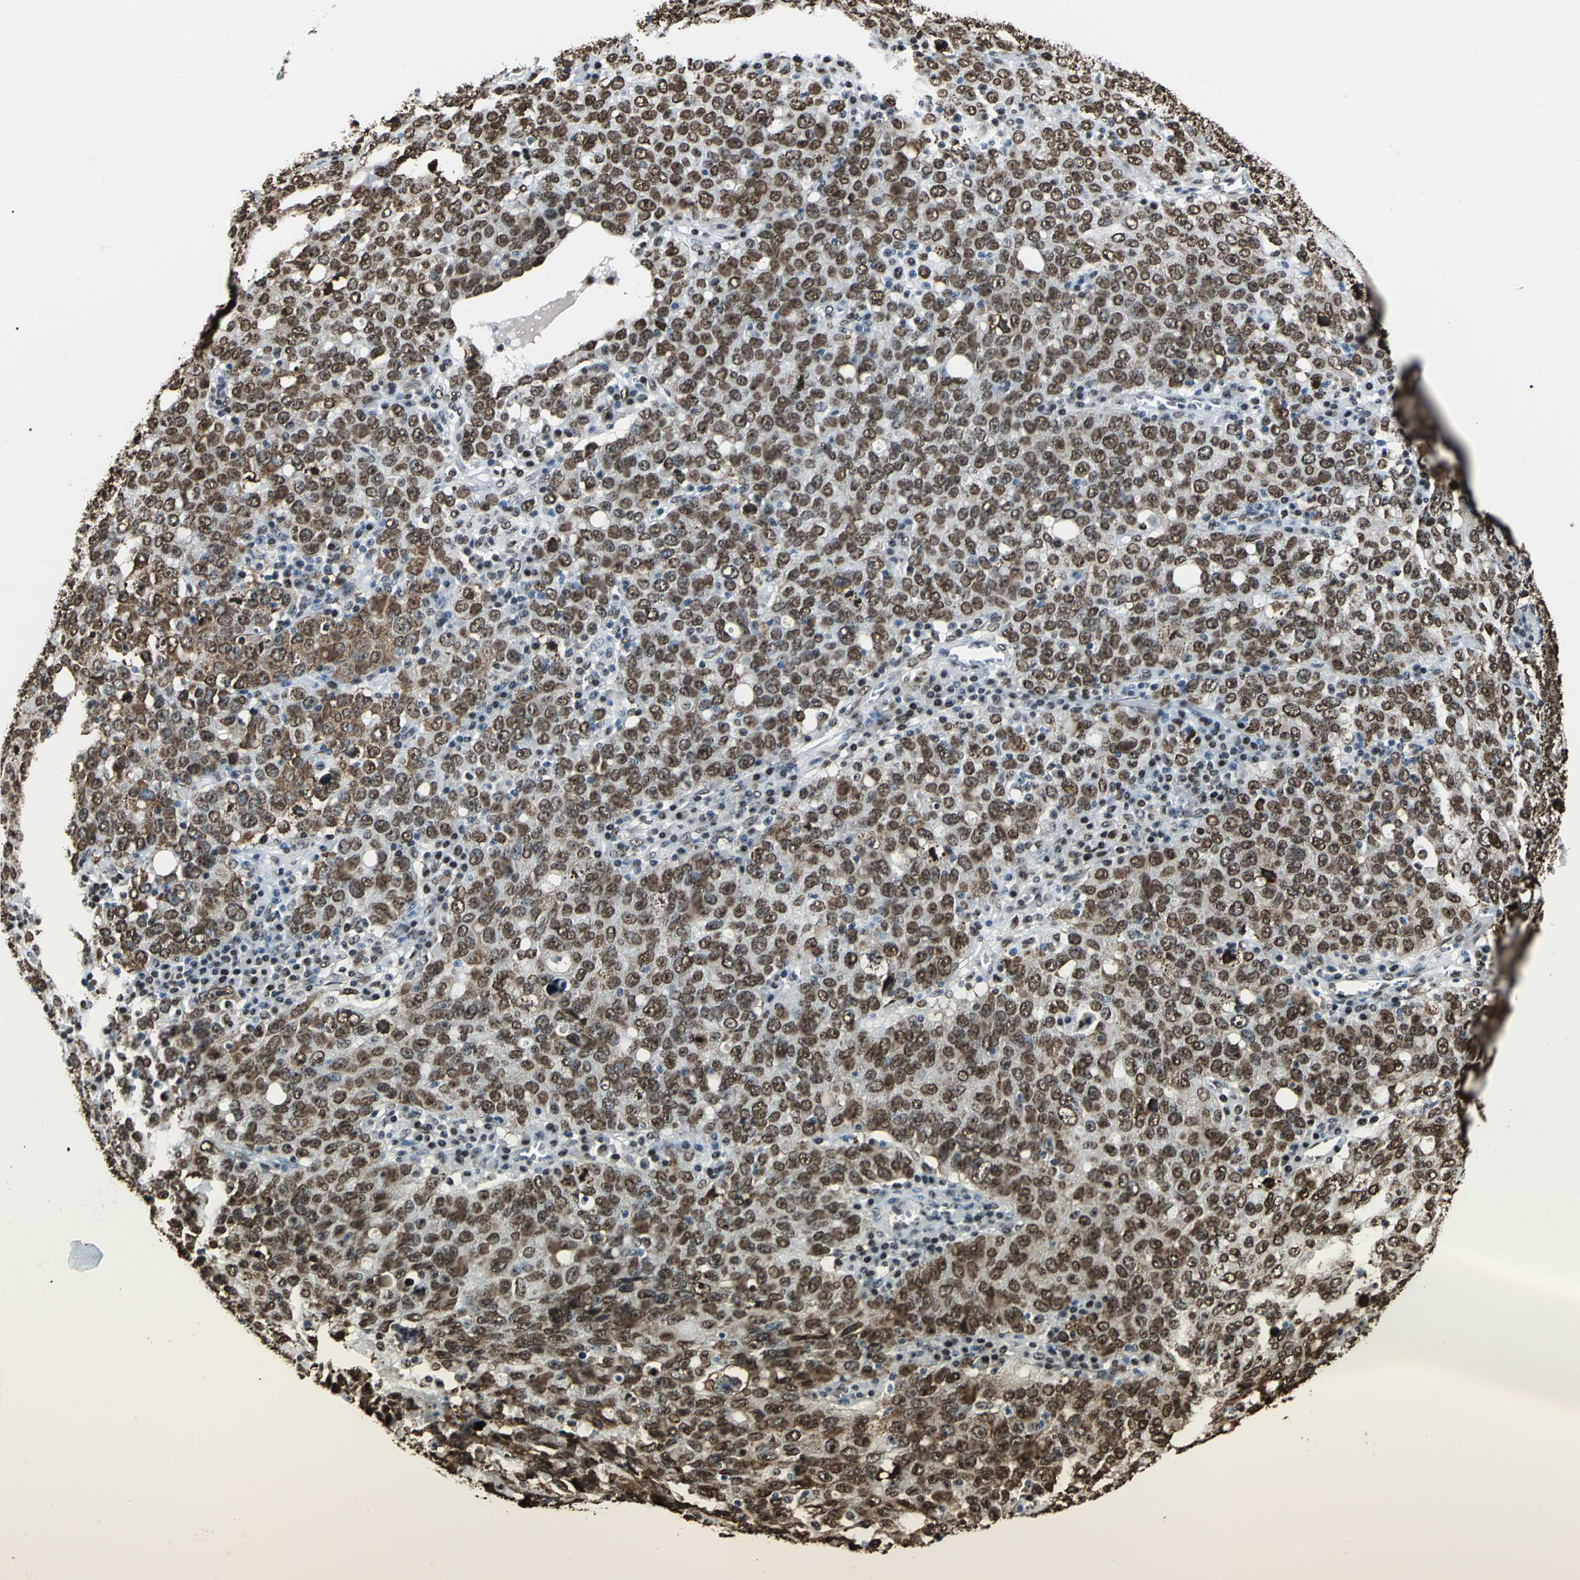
{"staining": {"intensity": "moderate", "quantity": ">75%", "location": "cytoplasmic/membranous,nuclear"}, "tissue": "ovarian cancer", "cell_type": "Tumor cells", "image_type": "cancer", "snomed": [{"axis": "morphology", "description": "Carcinoma, endometroid"}, {"axis": "topography", "description": "Ovary"}], "caption": "Ovarian cancer stained for a protein displays moderate cytoplasmic/membranous and nuclear positivity in tumor cells.", "gene": "APEX1", "patient": {"sex": "female", "age": 62}}